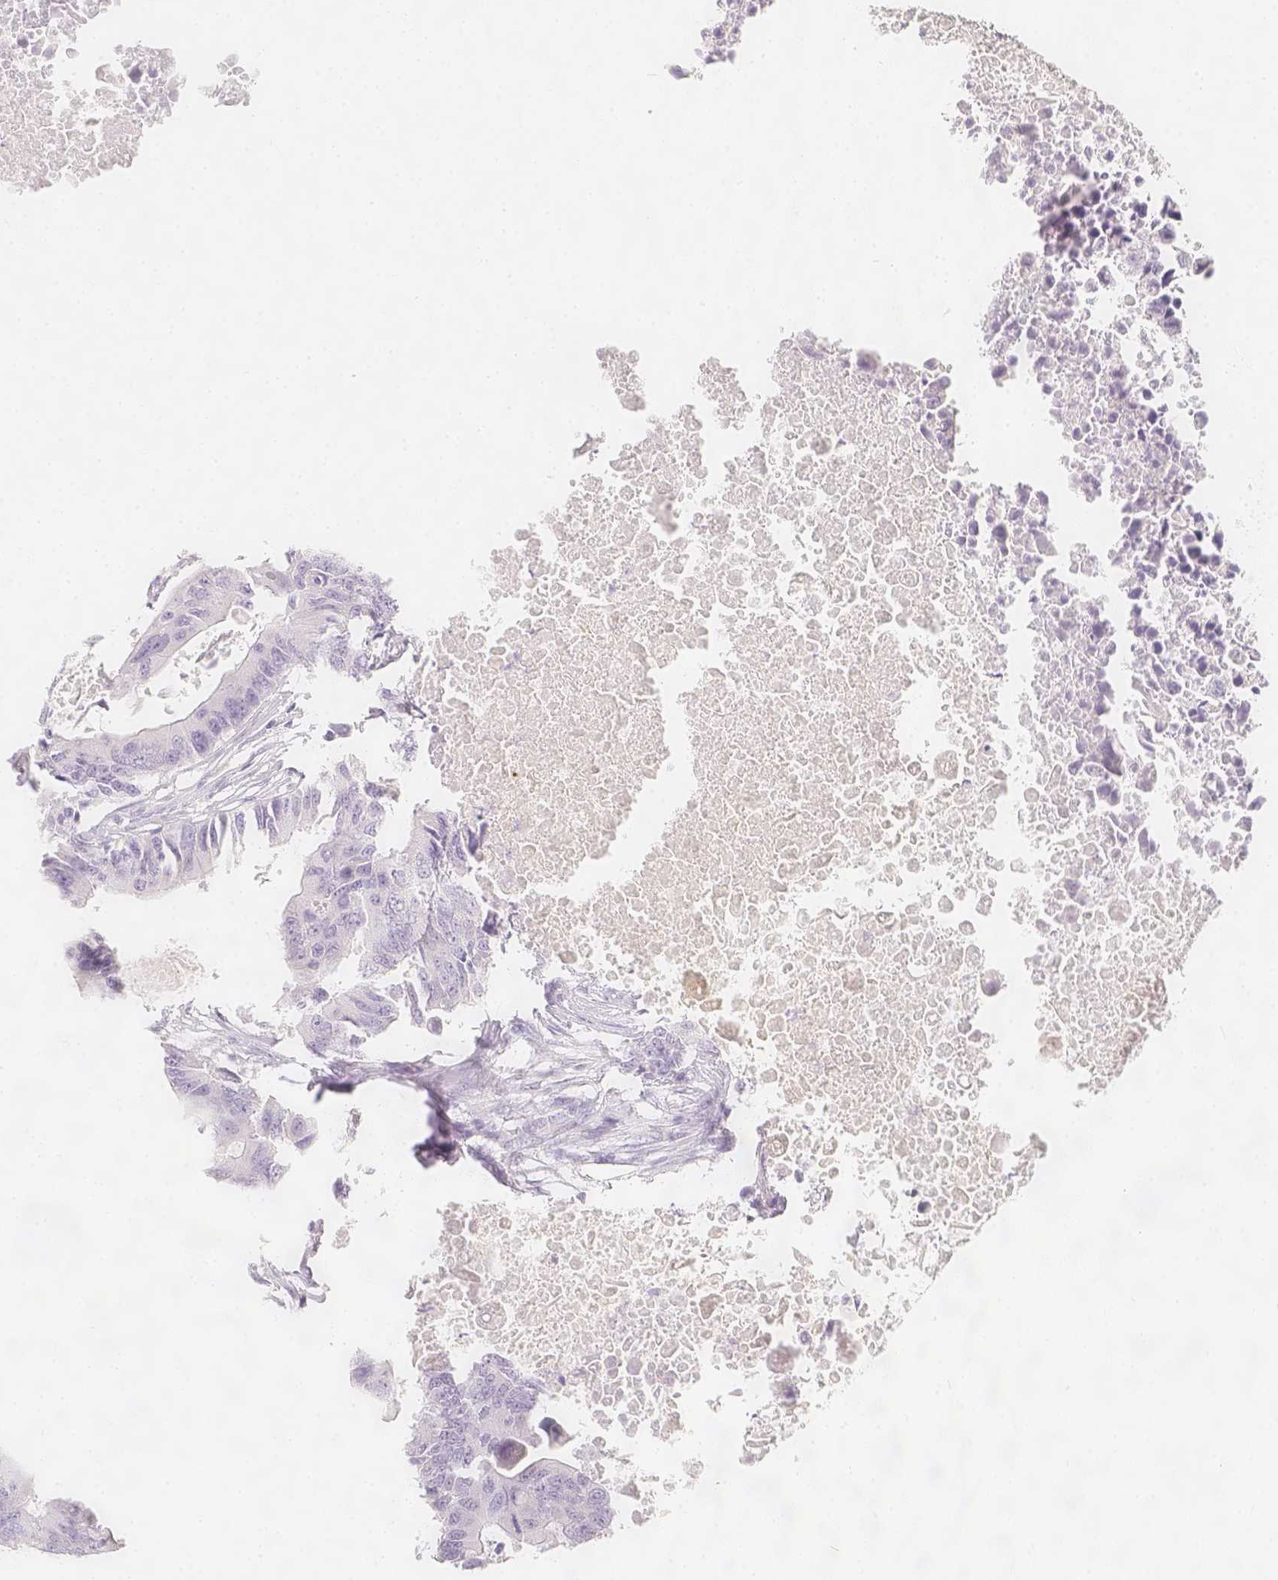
{"staining": {"intensity": "negative", "quantity": "none", "location": "none"}, "tissue": "colorectal cancer", "cell_type": "Tumor cells", "image_type": "cancer", "snomed": [{"axis": "morphology", "description": "Adenocarcinoma, NOS"}, {"axis": "topography", "description": "Colon"}], "caption": "Colorectal adenocarcinoma stained for a protein using IHC displays no expression tumor cells.", "gene": "SLC18A1", "patient": {"sex": "male", "age": 71}}